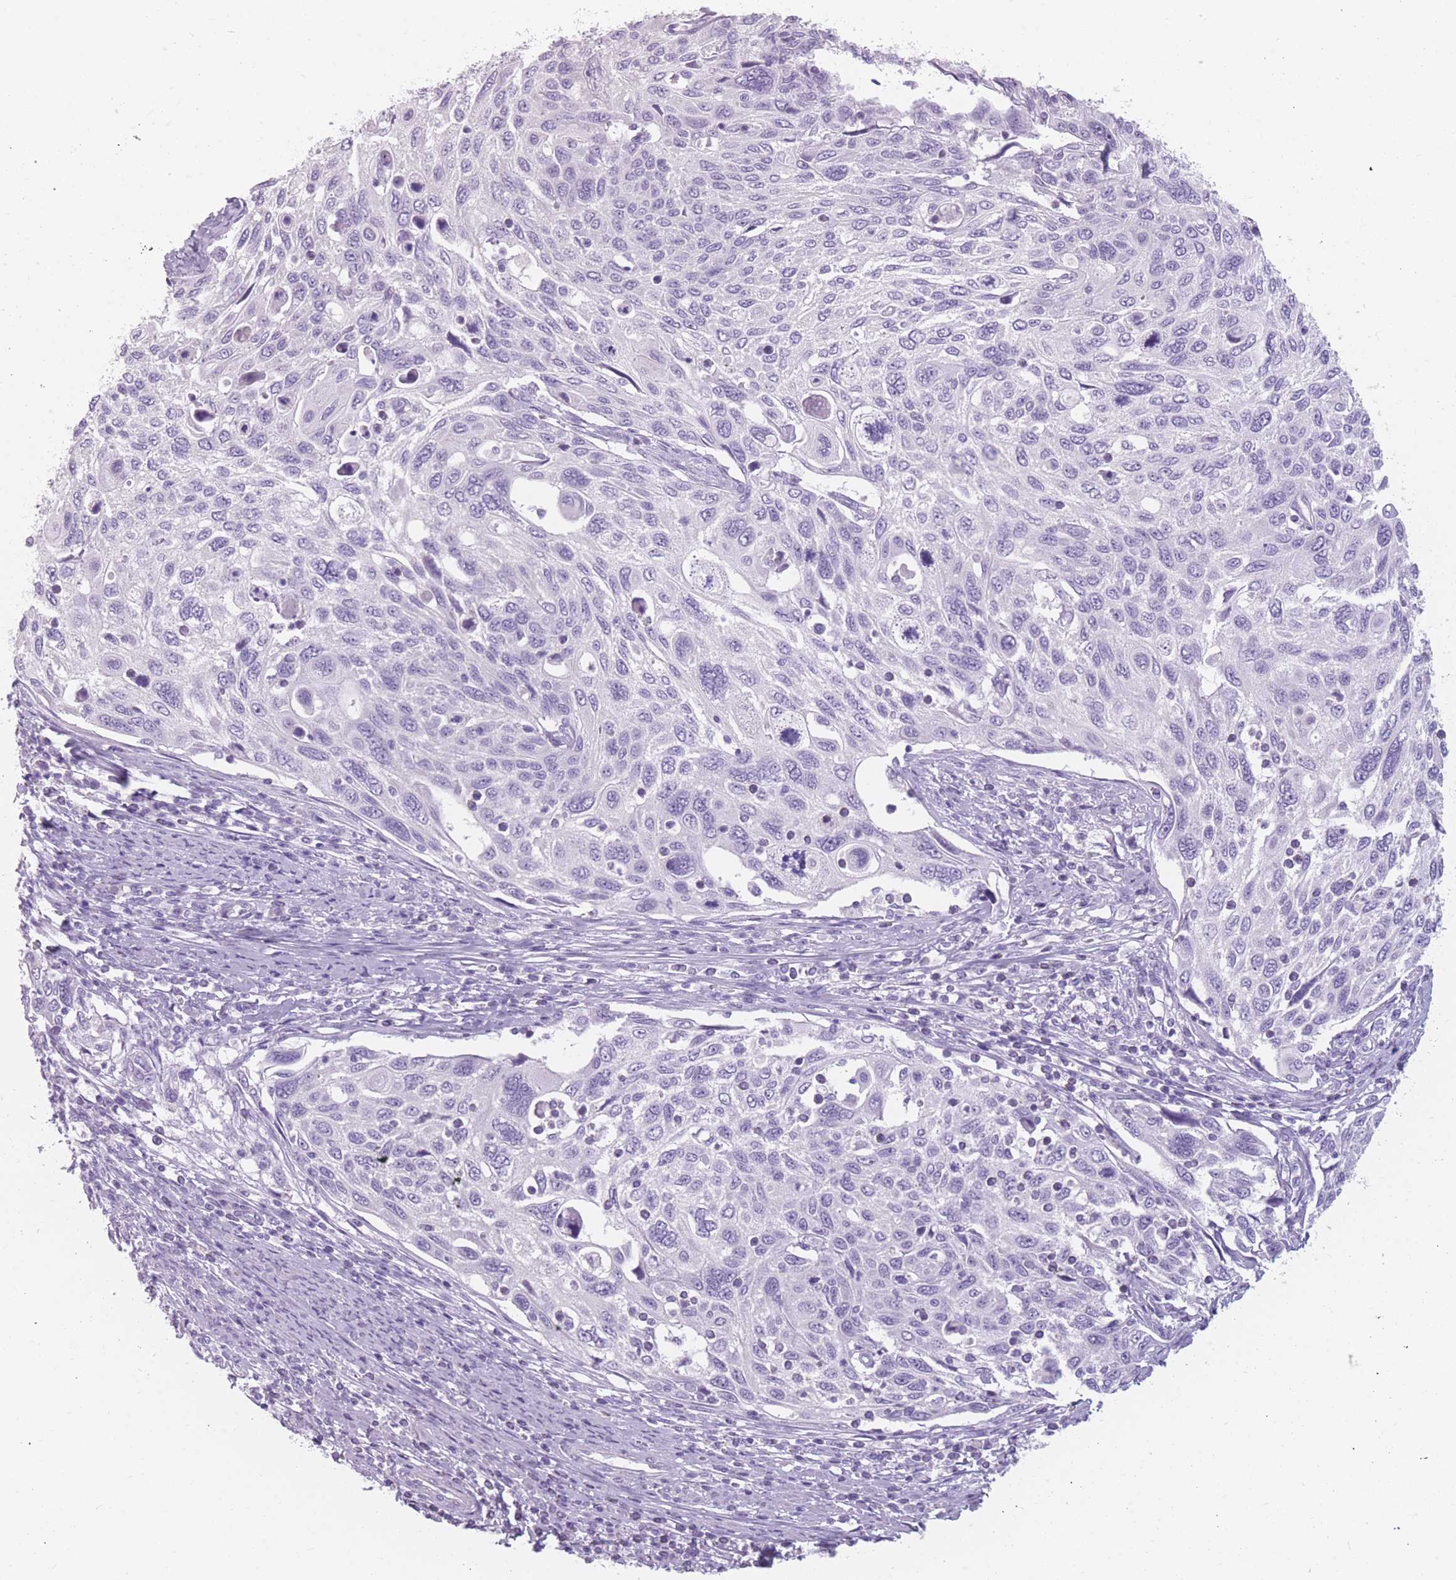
{"staining": {"intensity": "negative", "quantity": "none", "location": "none"}, "tissue": "cervical cancer", "cell_type": "Tumor cells", "image_type": "cancer", "snomed": [{"axis": "morphology", "description": "Squamous cell carcinoma, NOS"}, {"axis": "topography", "description": "Cervix"}], "caption": "High magnification brightfield microscopy of cervical squamous cell carcinoma stained with DAB (3,3'-diaminobenzidine) (brown) and counterstained with hematoxylin (blue): tumor cells show no significant staining.", "gene": "CCNO", "patient": {"sex": "female", "age": 70}}